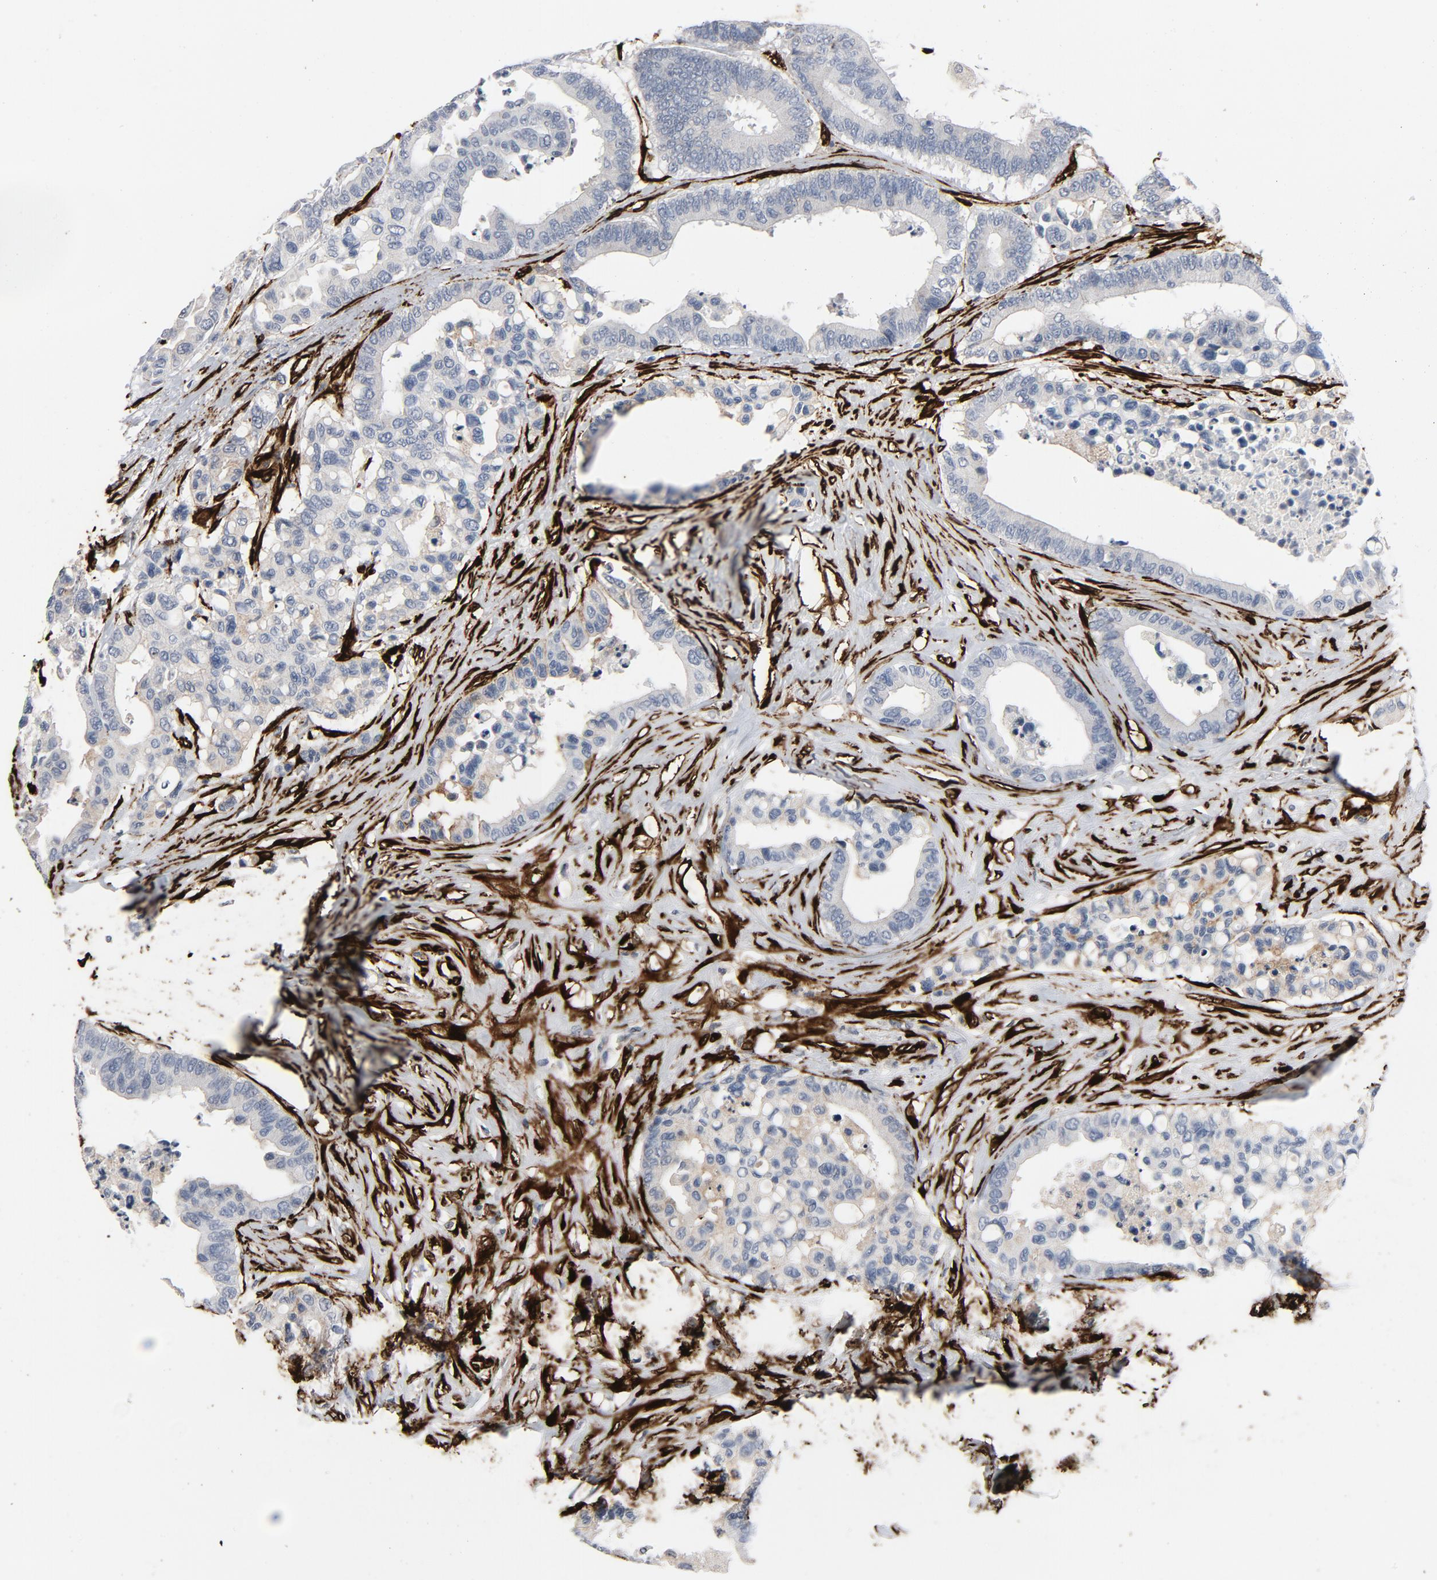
{"staining": {"intensity": "weak", "quantity": ">75%", "location": "cytoplasmic/membranous"}, "tissue": "colorectal cancer", "cell_type": "Tumor cells", "image_type": "cancer", "snomed": [{"axis": "morphology", "description": "Adenocarcinoma, NOS"}, {"axis": "topography", "description": "Colon"}], "caption": "Immunohistochemistry (IHC) (DAB (3,3'-diaminobenzidine)) staining of human colorectal cancer shows weak cytoplasmic/membranous protein expression in about >75% of tumor cells.", "gene": "SERPINH1", "patient": {"sex": "male", "age": 82}}